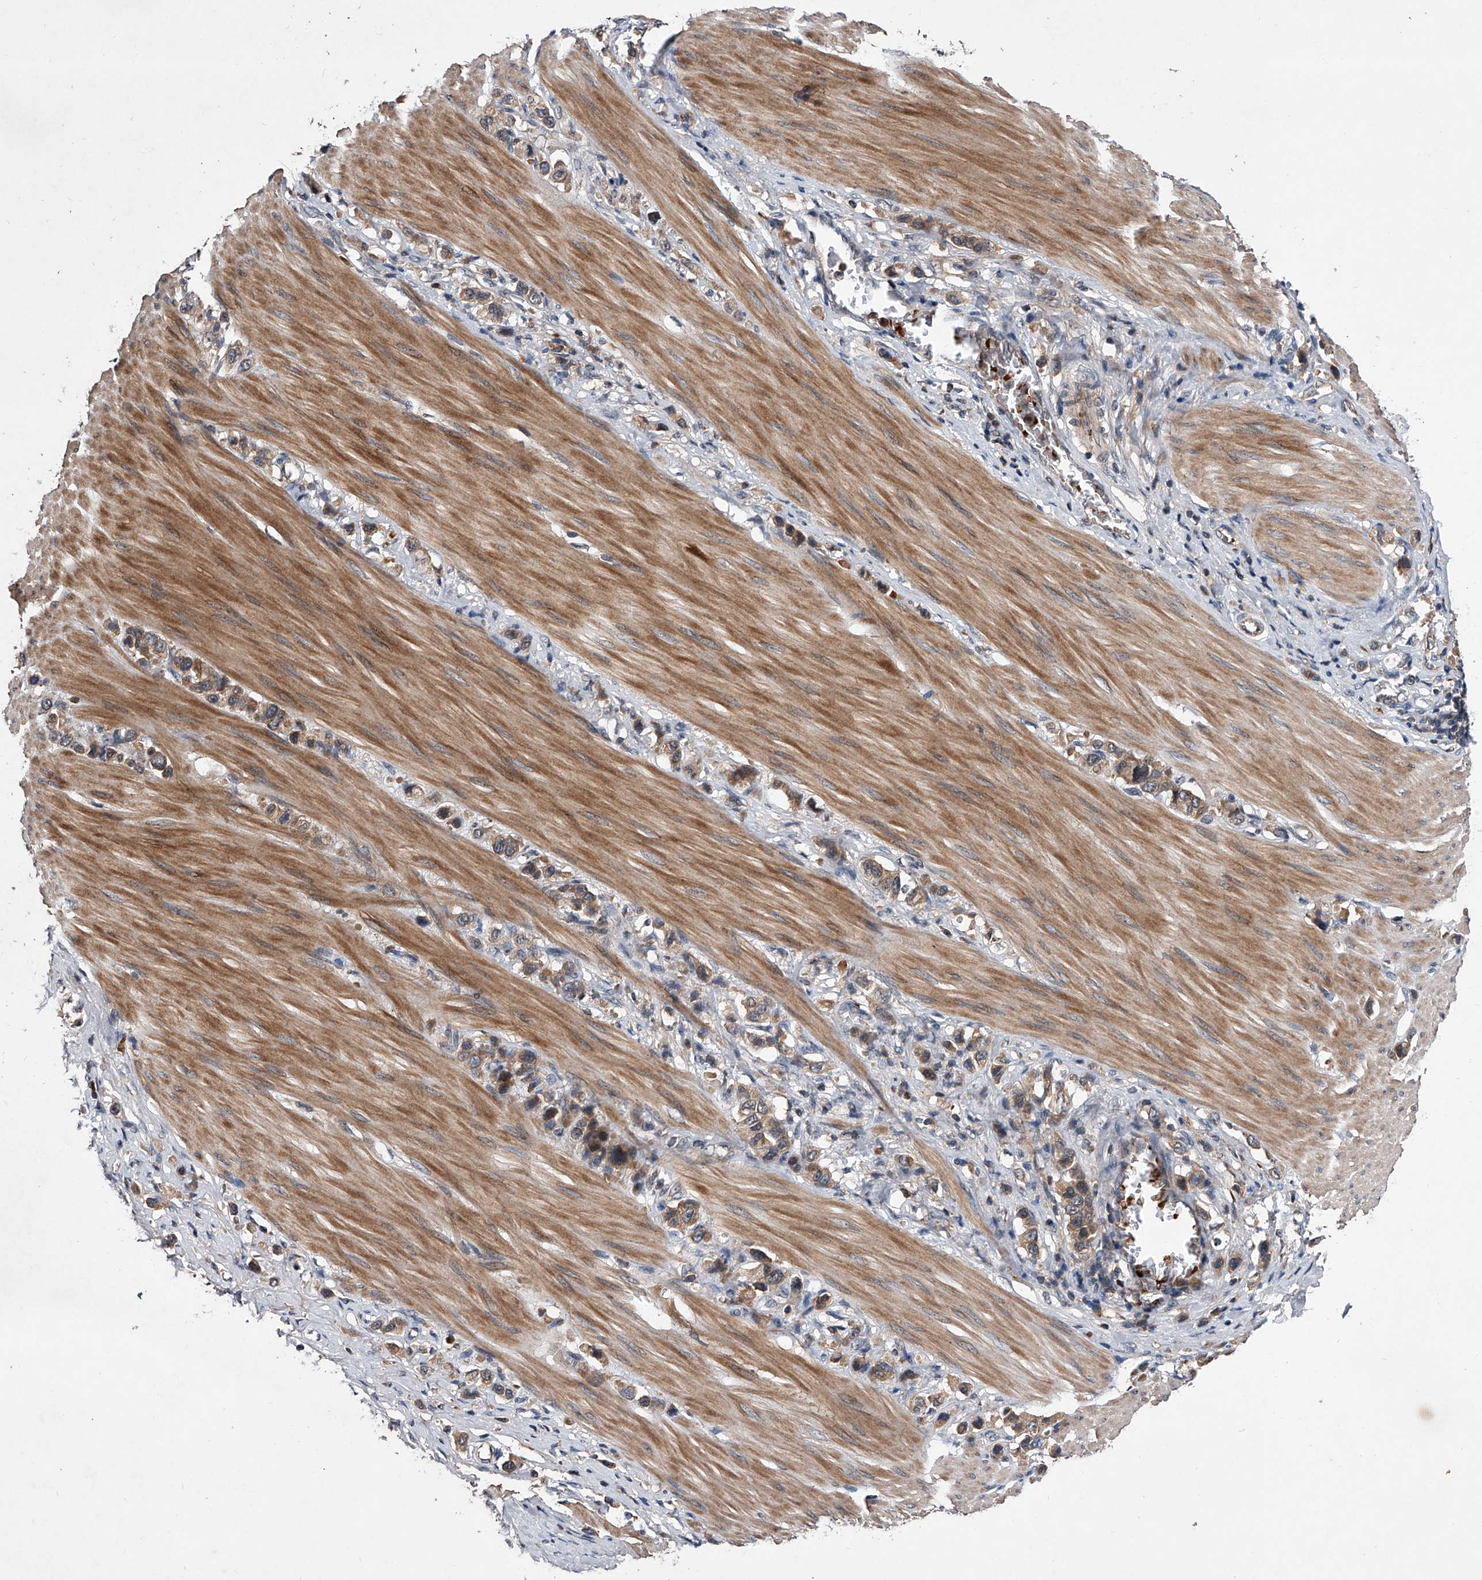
{"staining": {"intensity": "weak", "quantity": ">75%", "location": "cytoplasmic/membranous"}, "tissue": "stomach cancer", "cell_type": "Tumor cells", "image_type": "cancer", "snomed": [{"axis": "morphology", "description": "Adenocarcinoma, NOS"}, {"axis": "topography", "description": "Stomach"}], "caption": "Tumor cells demonstrate low levels of weak cytoplasmic/membranous expression in about >75% of cells in stomach cancer.", "gene": "ZNF30", "patient": {"sex": "female", "age": 65}}